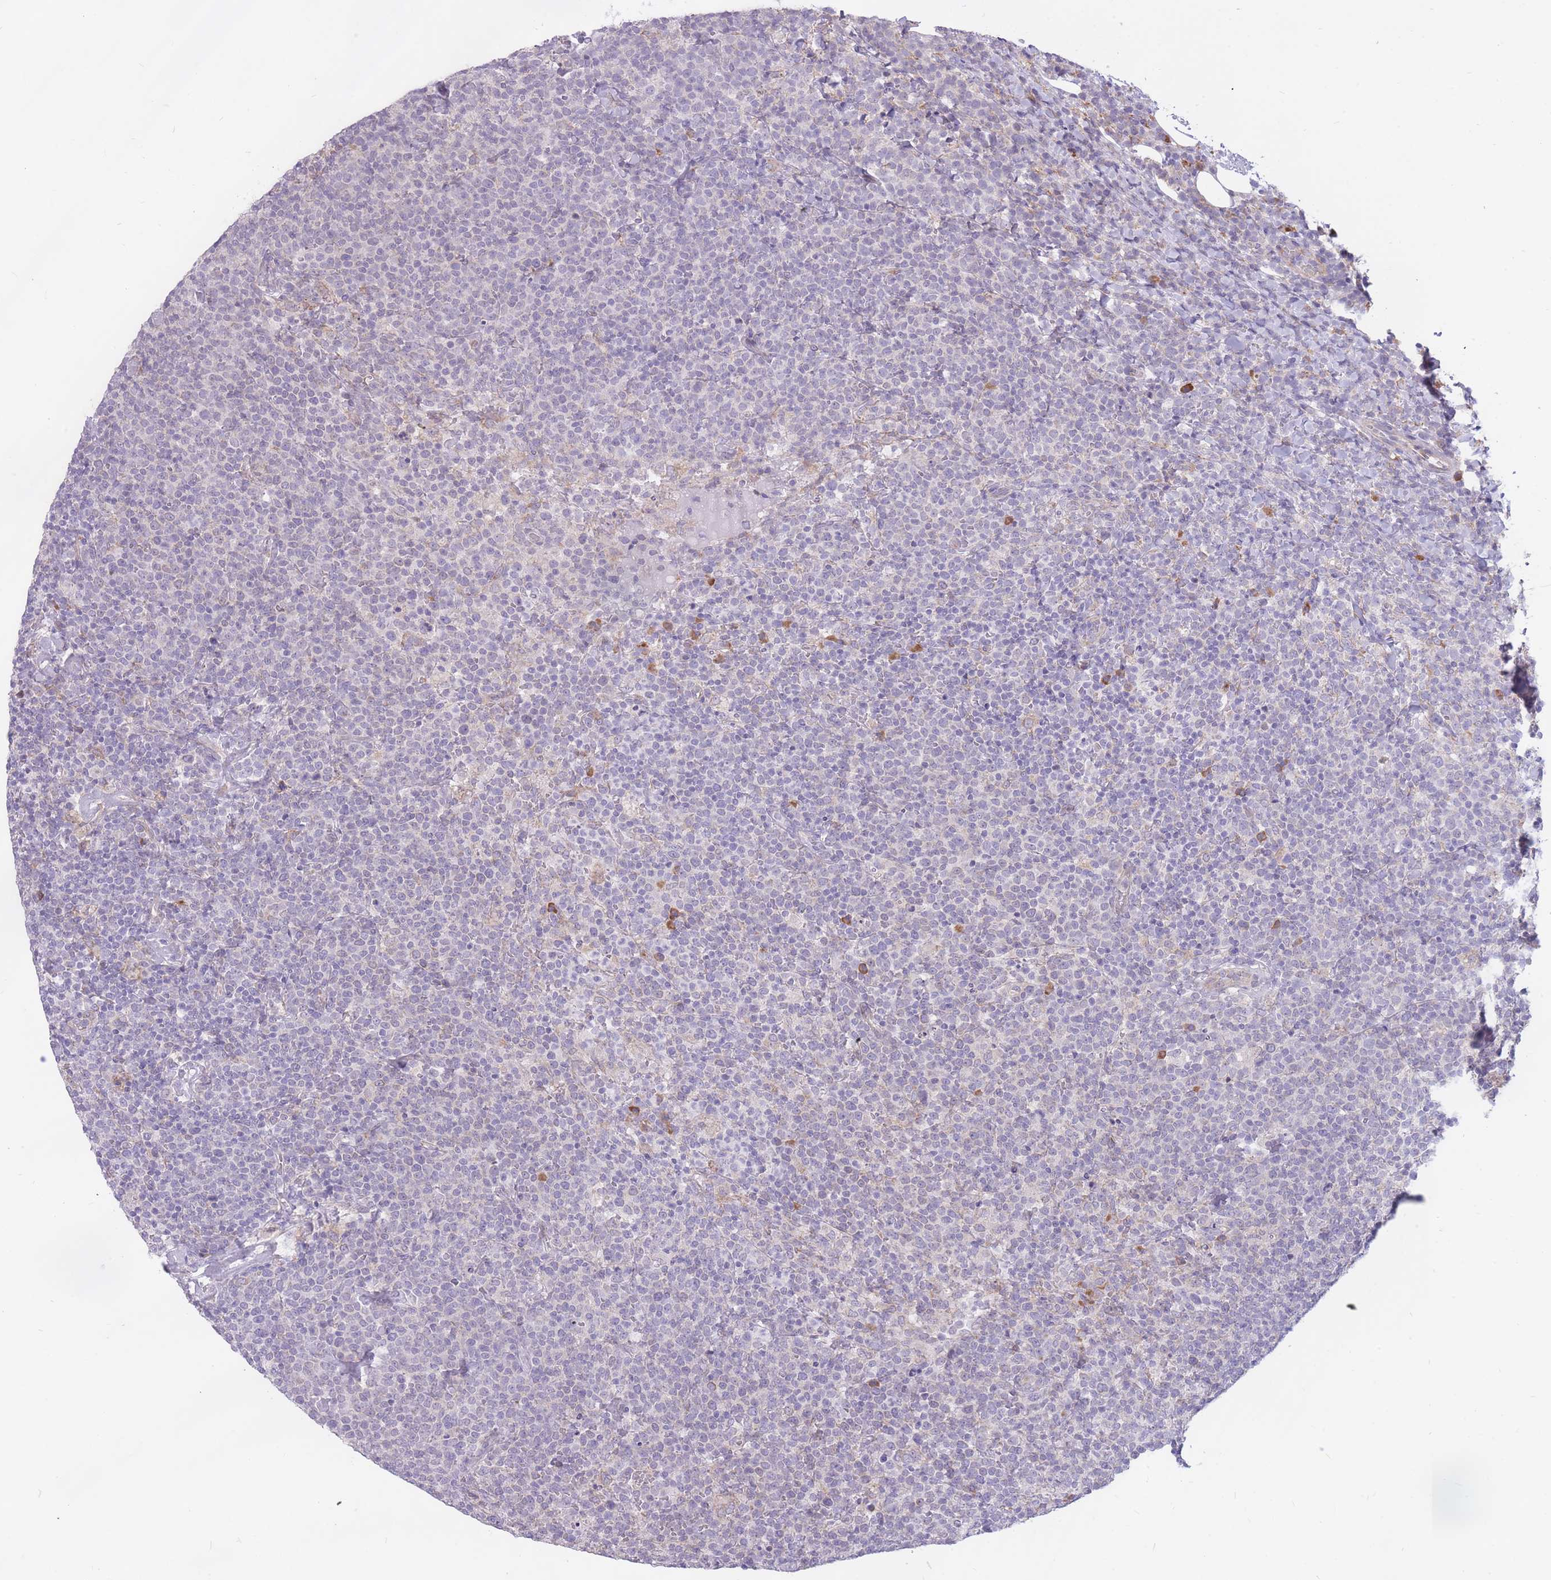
{"staining": {"intensity": "negative", "quantity": "none", "location": "none"}, "tissue": "lymphoma", "cell_type": "Tumor cells", "image_type": "cancer", "snomed": [{"axis": "morphology", "description": "Malignant lymphoma, non-Hodgkin's type, High grade"}, {"axis": "topography", "description": "Lymph node"}], "caption": "High-grade malignant lymphoma, non-Hodgkin's type stained for a protein using IHC reveals no staining tumor cells.", "gene": "TRAPPC5", "patient": {"sex": "male", "age": 61}}